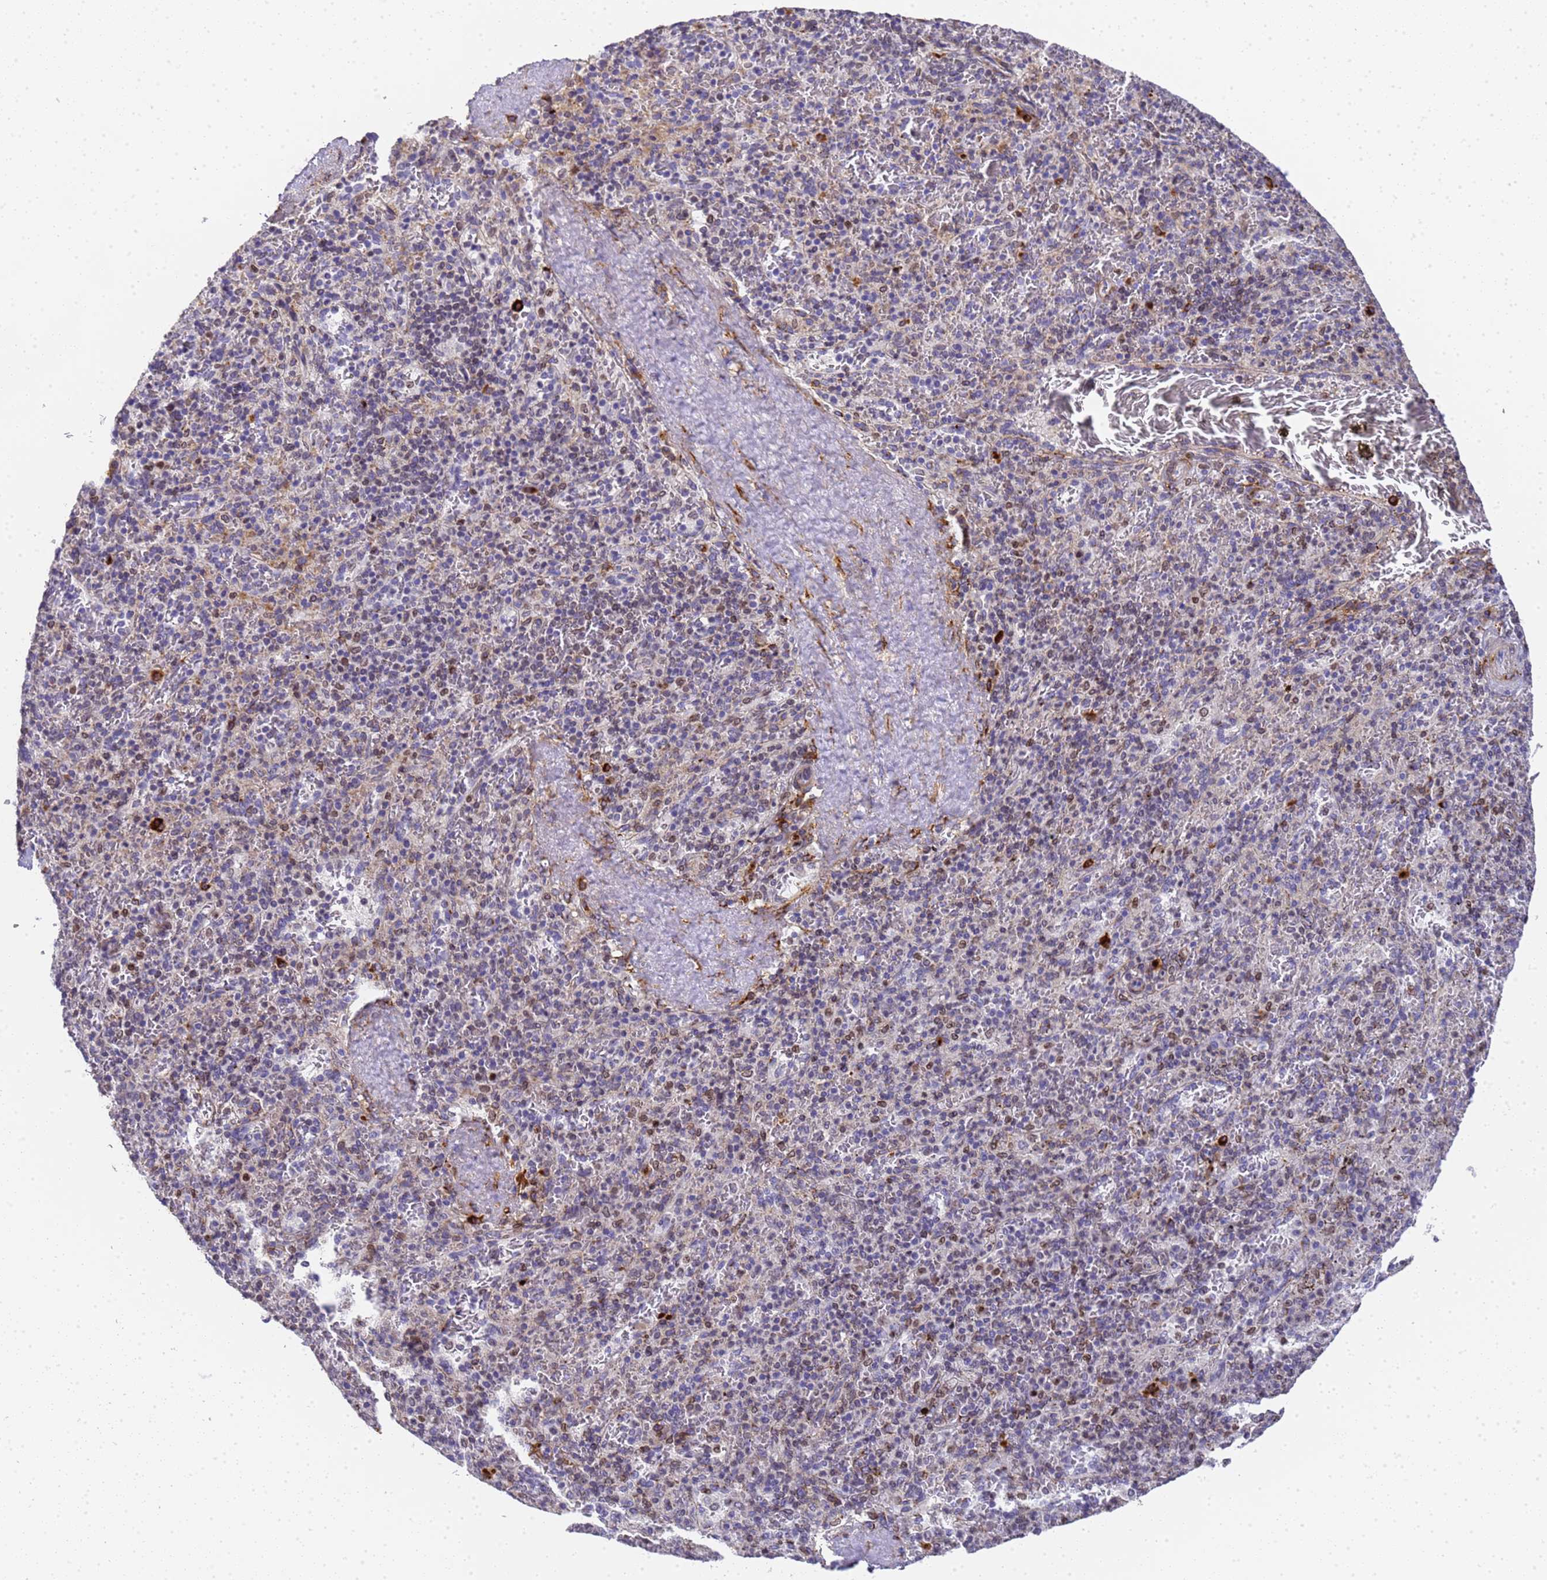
{"staining": {"intensity": "negative", "quantity": "none", "location": "none"}, "tissue": "spleen", "cell_type": "Cells in red pulp", "image_type": "normal", "snomed": [{"axis": "morphology", "description": "Normal tissue, NOS"}, {"axis": "topography", "description": "Spleen"}], "caption": "This is a micrograph of IHC staining of benign spleen, which shows no expression in cells in red pulp.", "gene": "IGFBP7", "patient": {"sex": "male", "age": 82}}